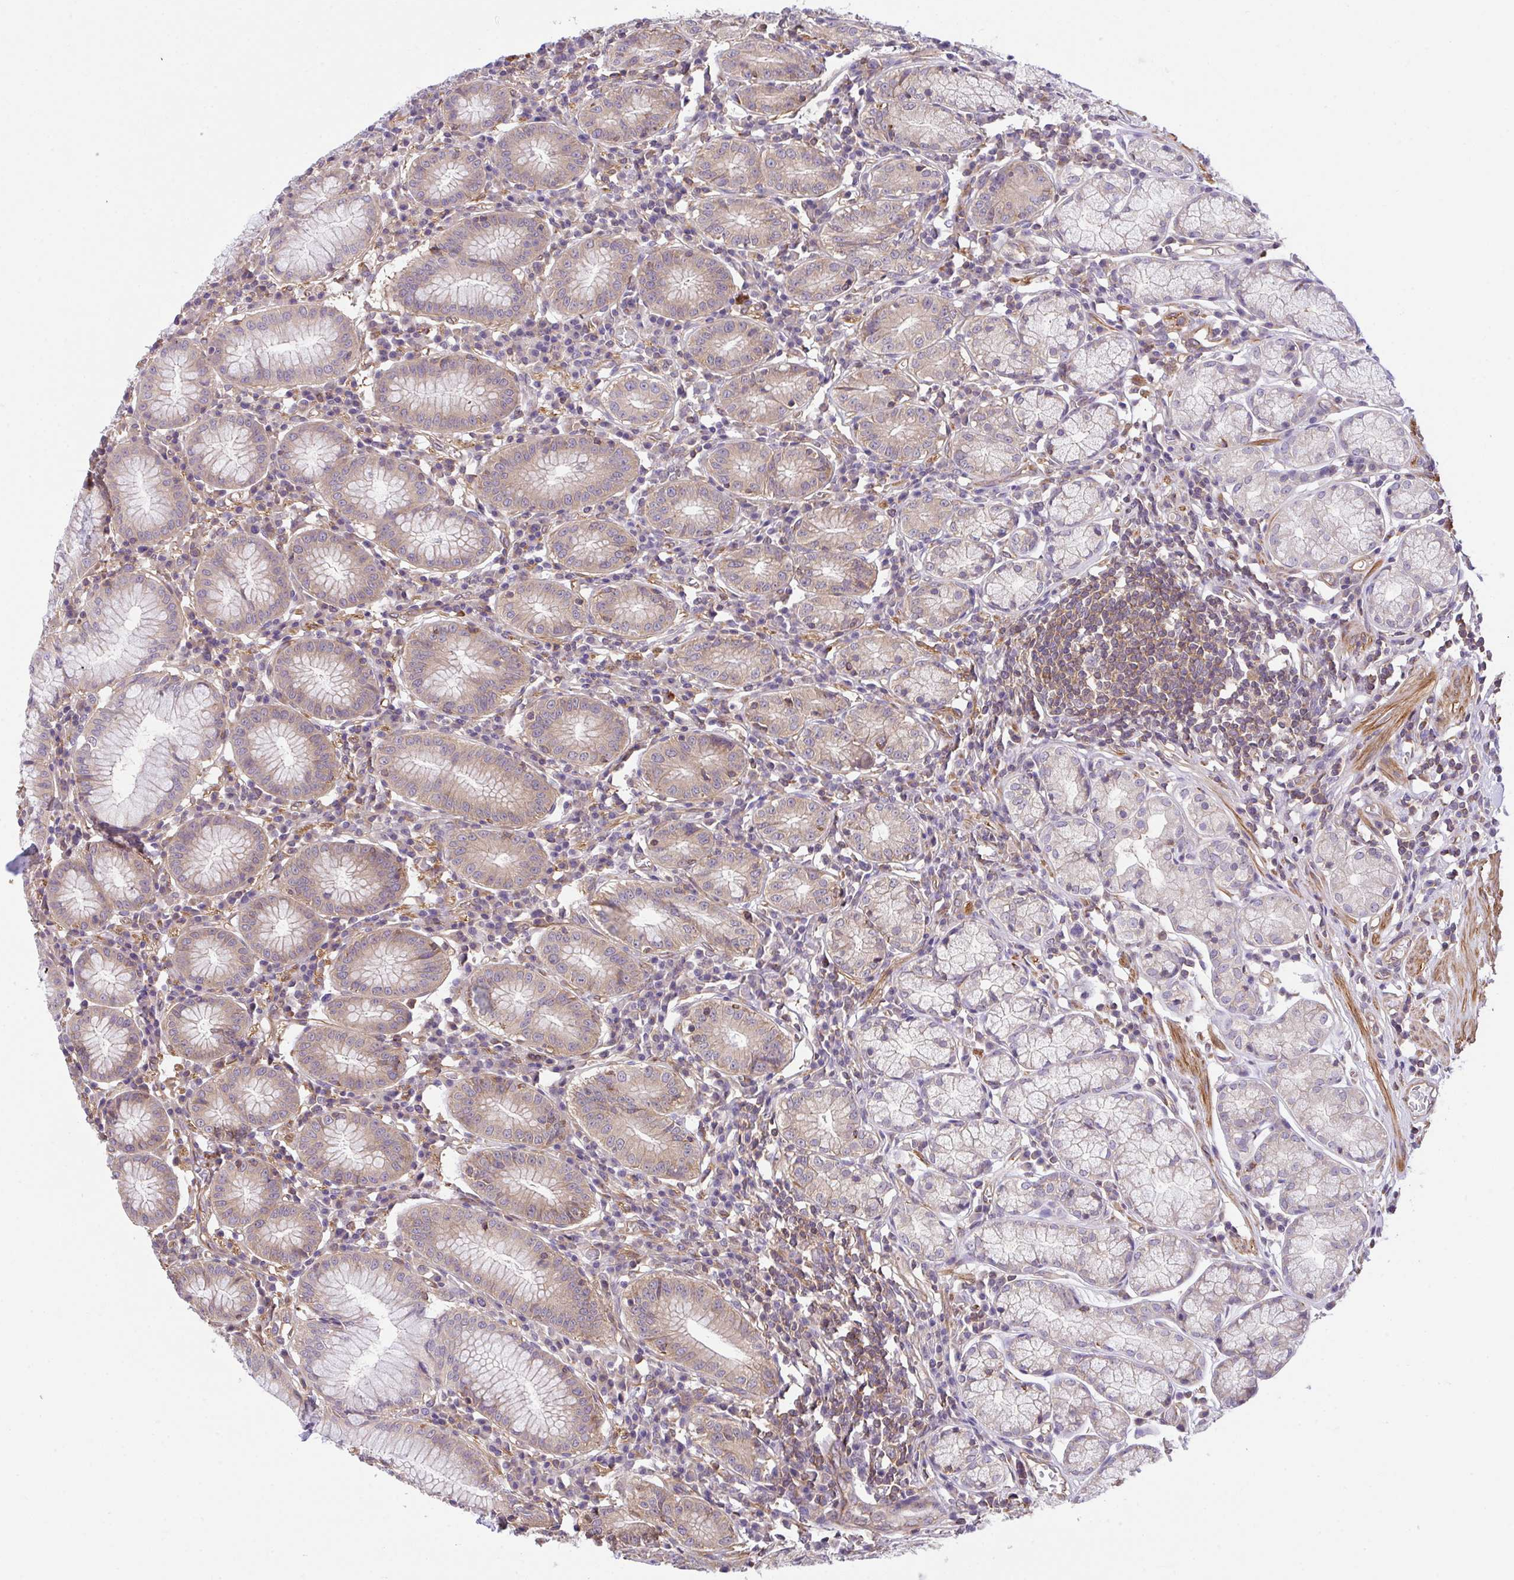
{"staining": {"intensity": "weak", "quantity": "25%-75%", "location": "cytoplasmic/membranous"}, "tissue": "stomach", "cell_type": "Glandular cells", "image_type": "normal", "snomed": [{"axis": "morphology", "description": "Normal tissue, NOS"}, {"axis": "topography", "description": "Stomach"}], "caption": "DAB (3,3'-diaminobenzidine) immunohistochemical staining of normal stomach shows weak cytoplasmic/membranous protein expression in approximately 25%-75% of glandular cells. (DAB = brown stain, brightfield microscopy at high magnification).", "gene": "TMEM229A", "patient": {"sex": "male", "age": 55}}